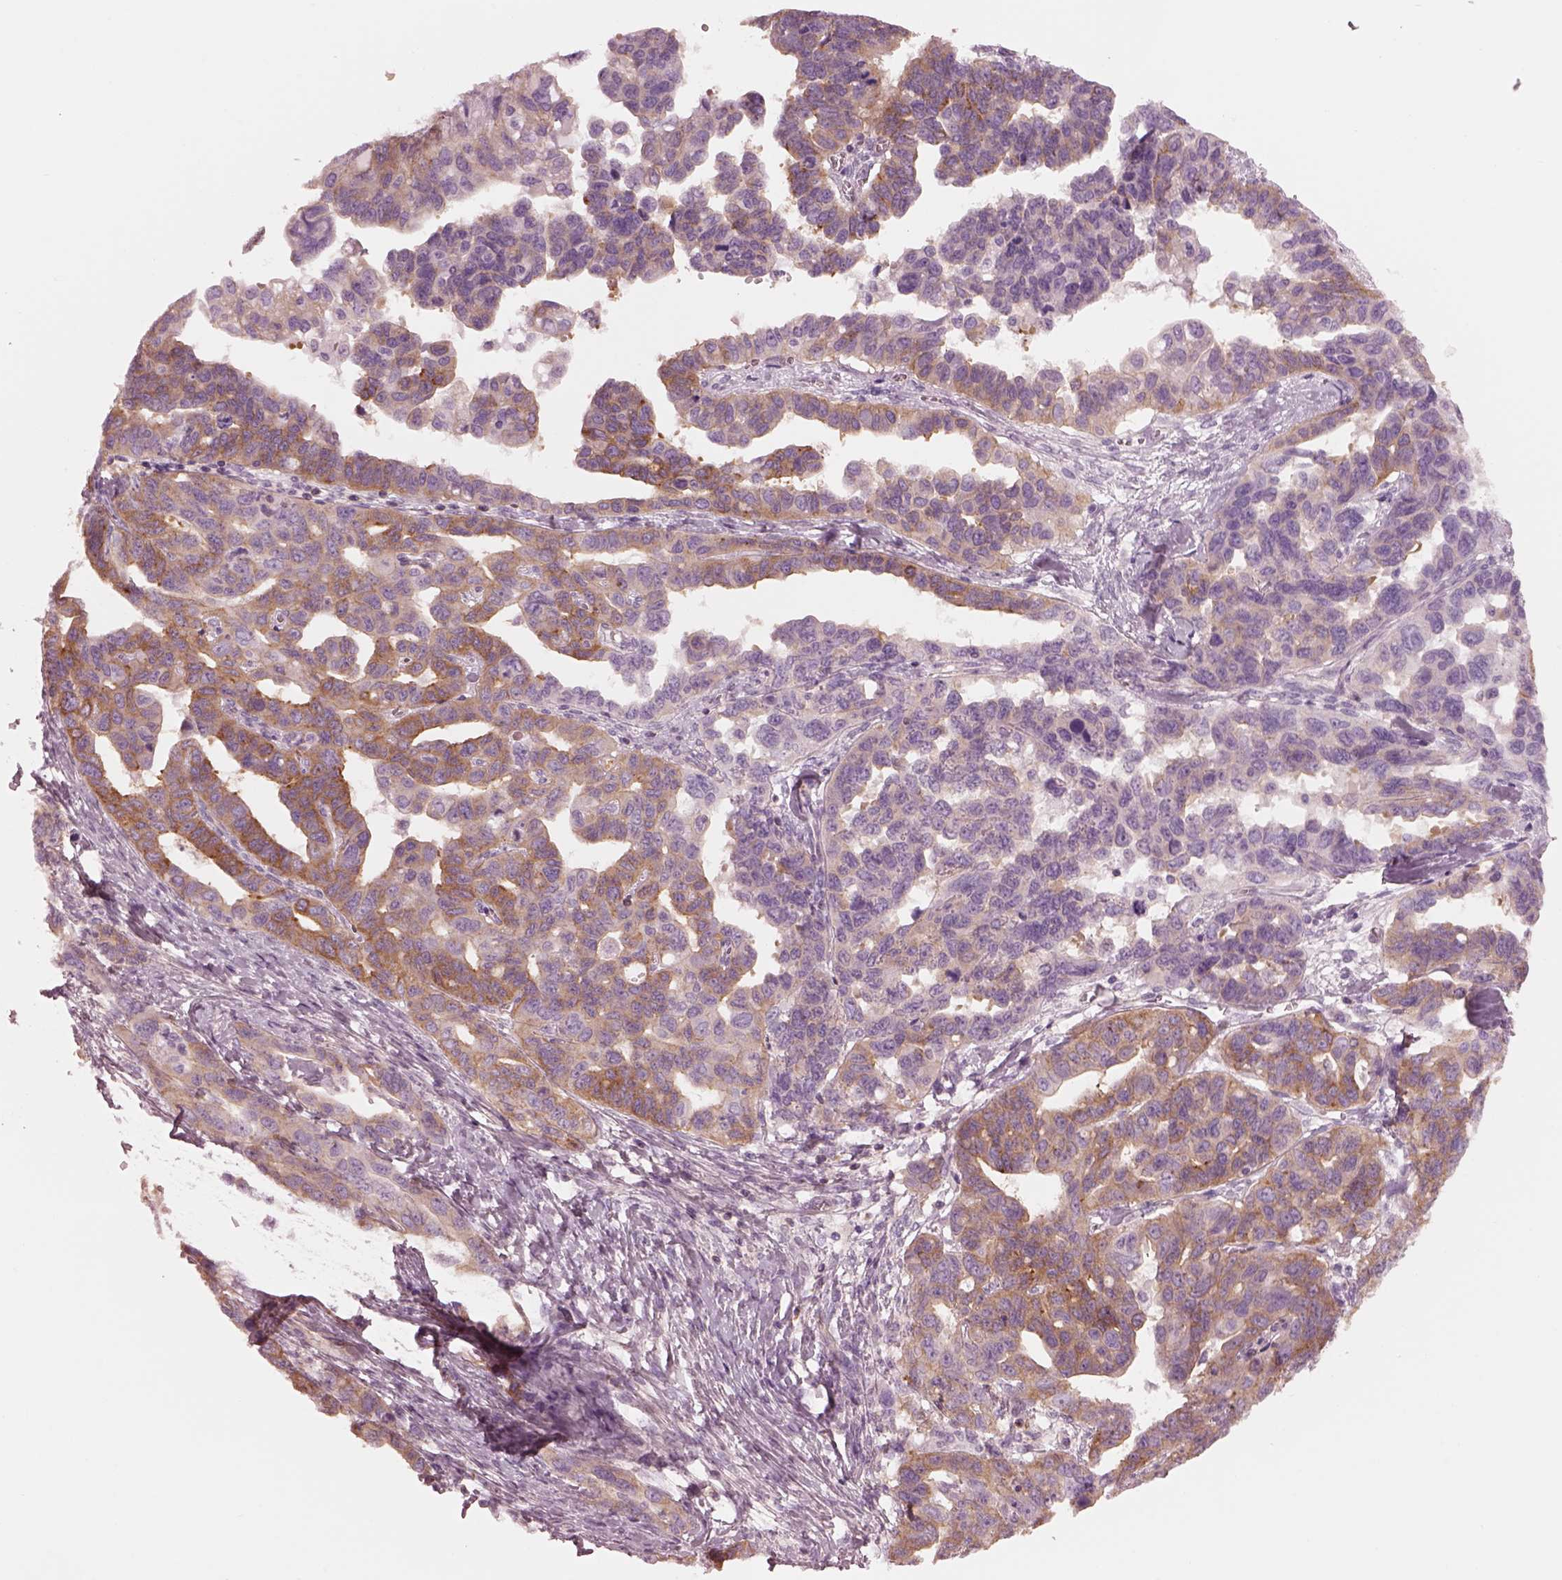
{"staining": {"intensity": "moderate", "quantity": "25%-75%", "location": "cytoplasmic/membranous"}, "tissue": "ovarian cancer", "cell_type": "Tumor cells", "image_type": "cancer", "snomed": [{"axis": "morphology", "description": "Cystadenocarcinoma, serous, NOS"}, {"axis": "topography", "description": "Ovary"}], "caption": "Tumor cells exhibit moderate cytoplasmic/membranous positivity in approximately 25%-75% of cells in ovarian cancer.", "gene": "ELAPOR1", "patient": {"sex": "female", "age": 69}}